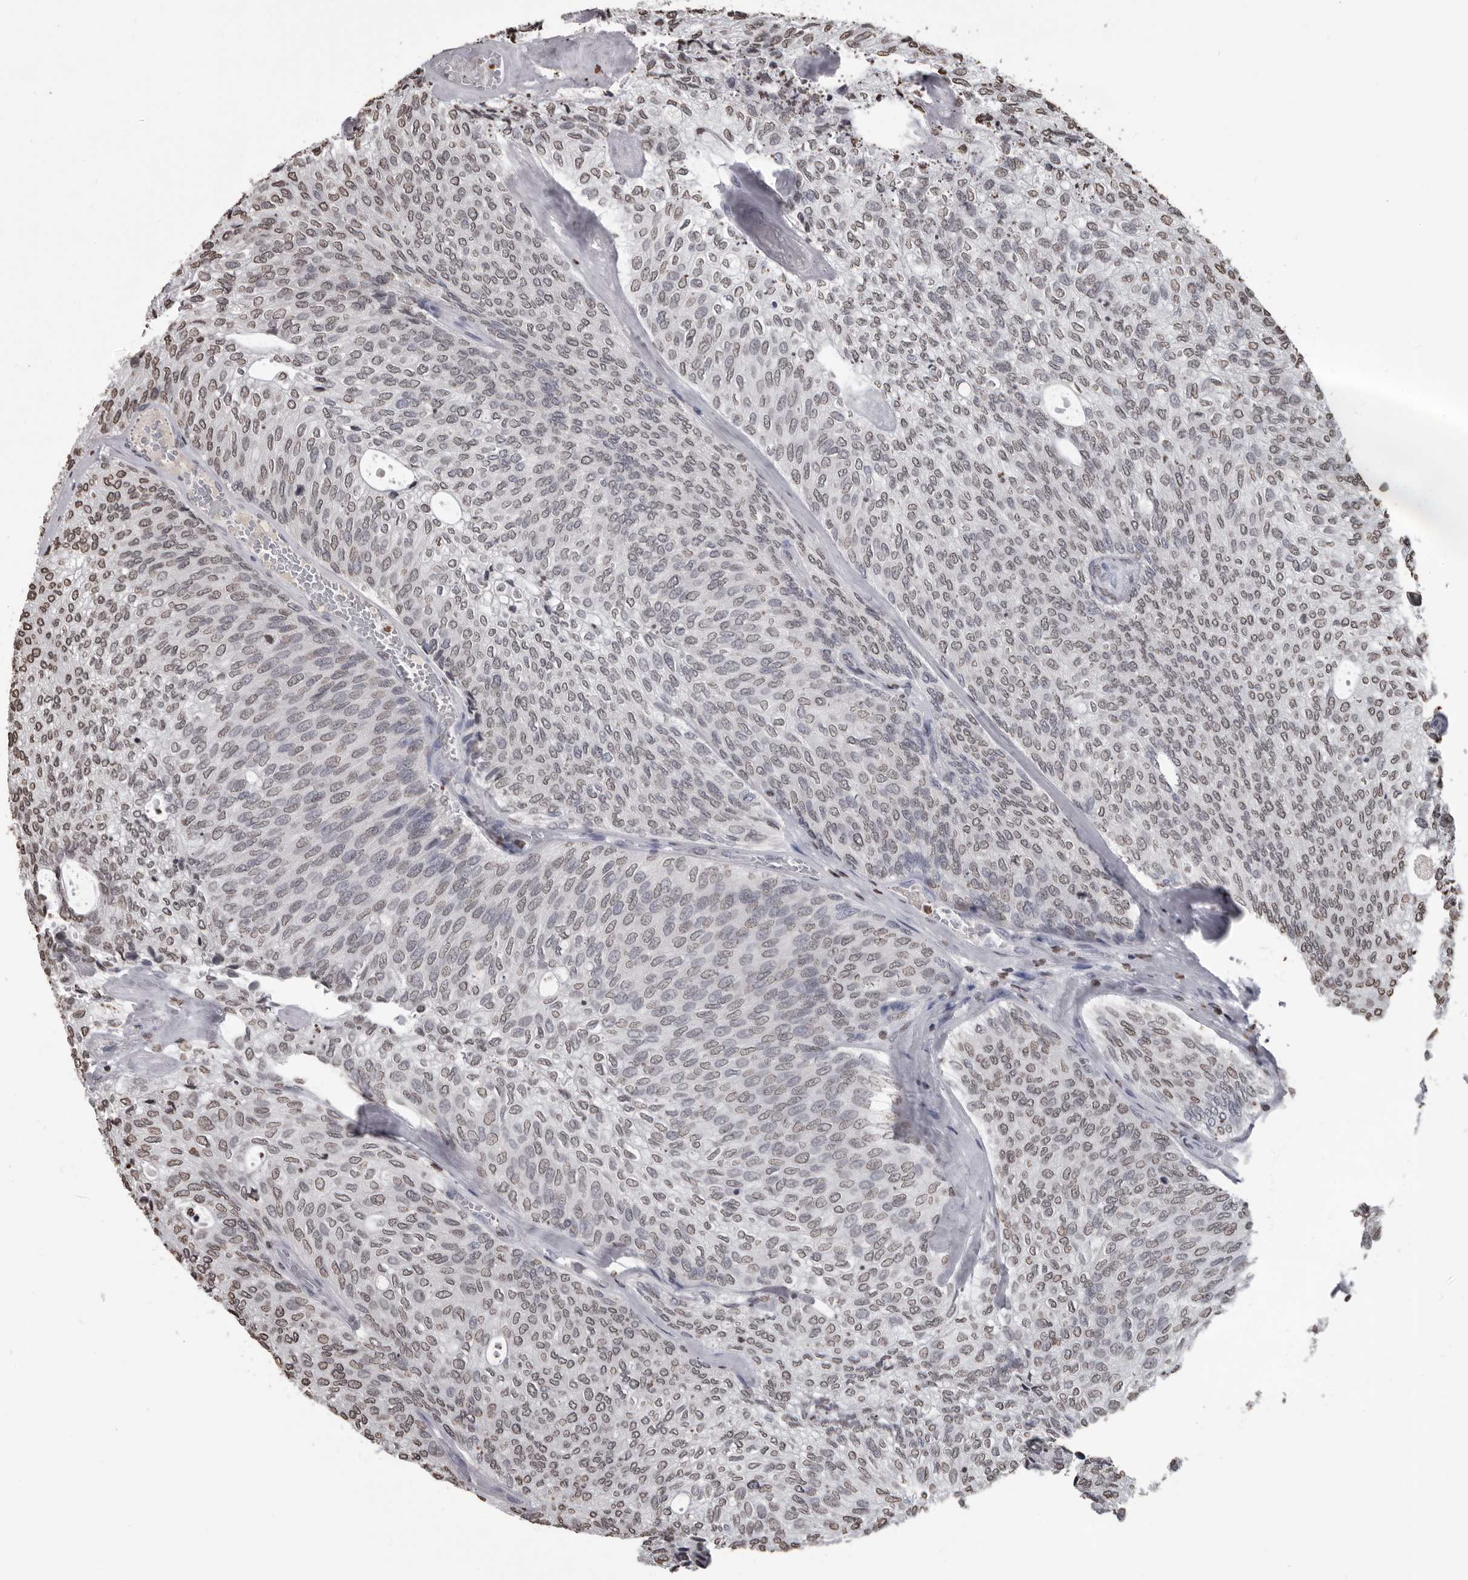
{"staining": {"intensity": "moderate", "quantity": "25%-75%", "location": "nuclear"}, "tissue": "urothelial cancer", "cell_type": "Tumor cells", "image_type": "cancer", "snomed": [{"axis": "morphology", "description": "Urothelial carcinoma, Low grade"}, {"axis": "topography", "description": "Urinary bladder"}], "caption": "Urothelial cancer stained with IHC shows moderate nuclear staining in approximately 25%-75% of tumor cells. Immunohistochemistry (ihc) stains the protein in brown and the nuclei are stained blue.", "gene": "AHR", "patient": {"sex": "female", "age": 79}}